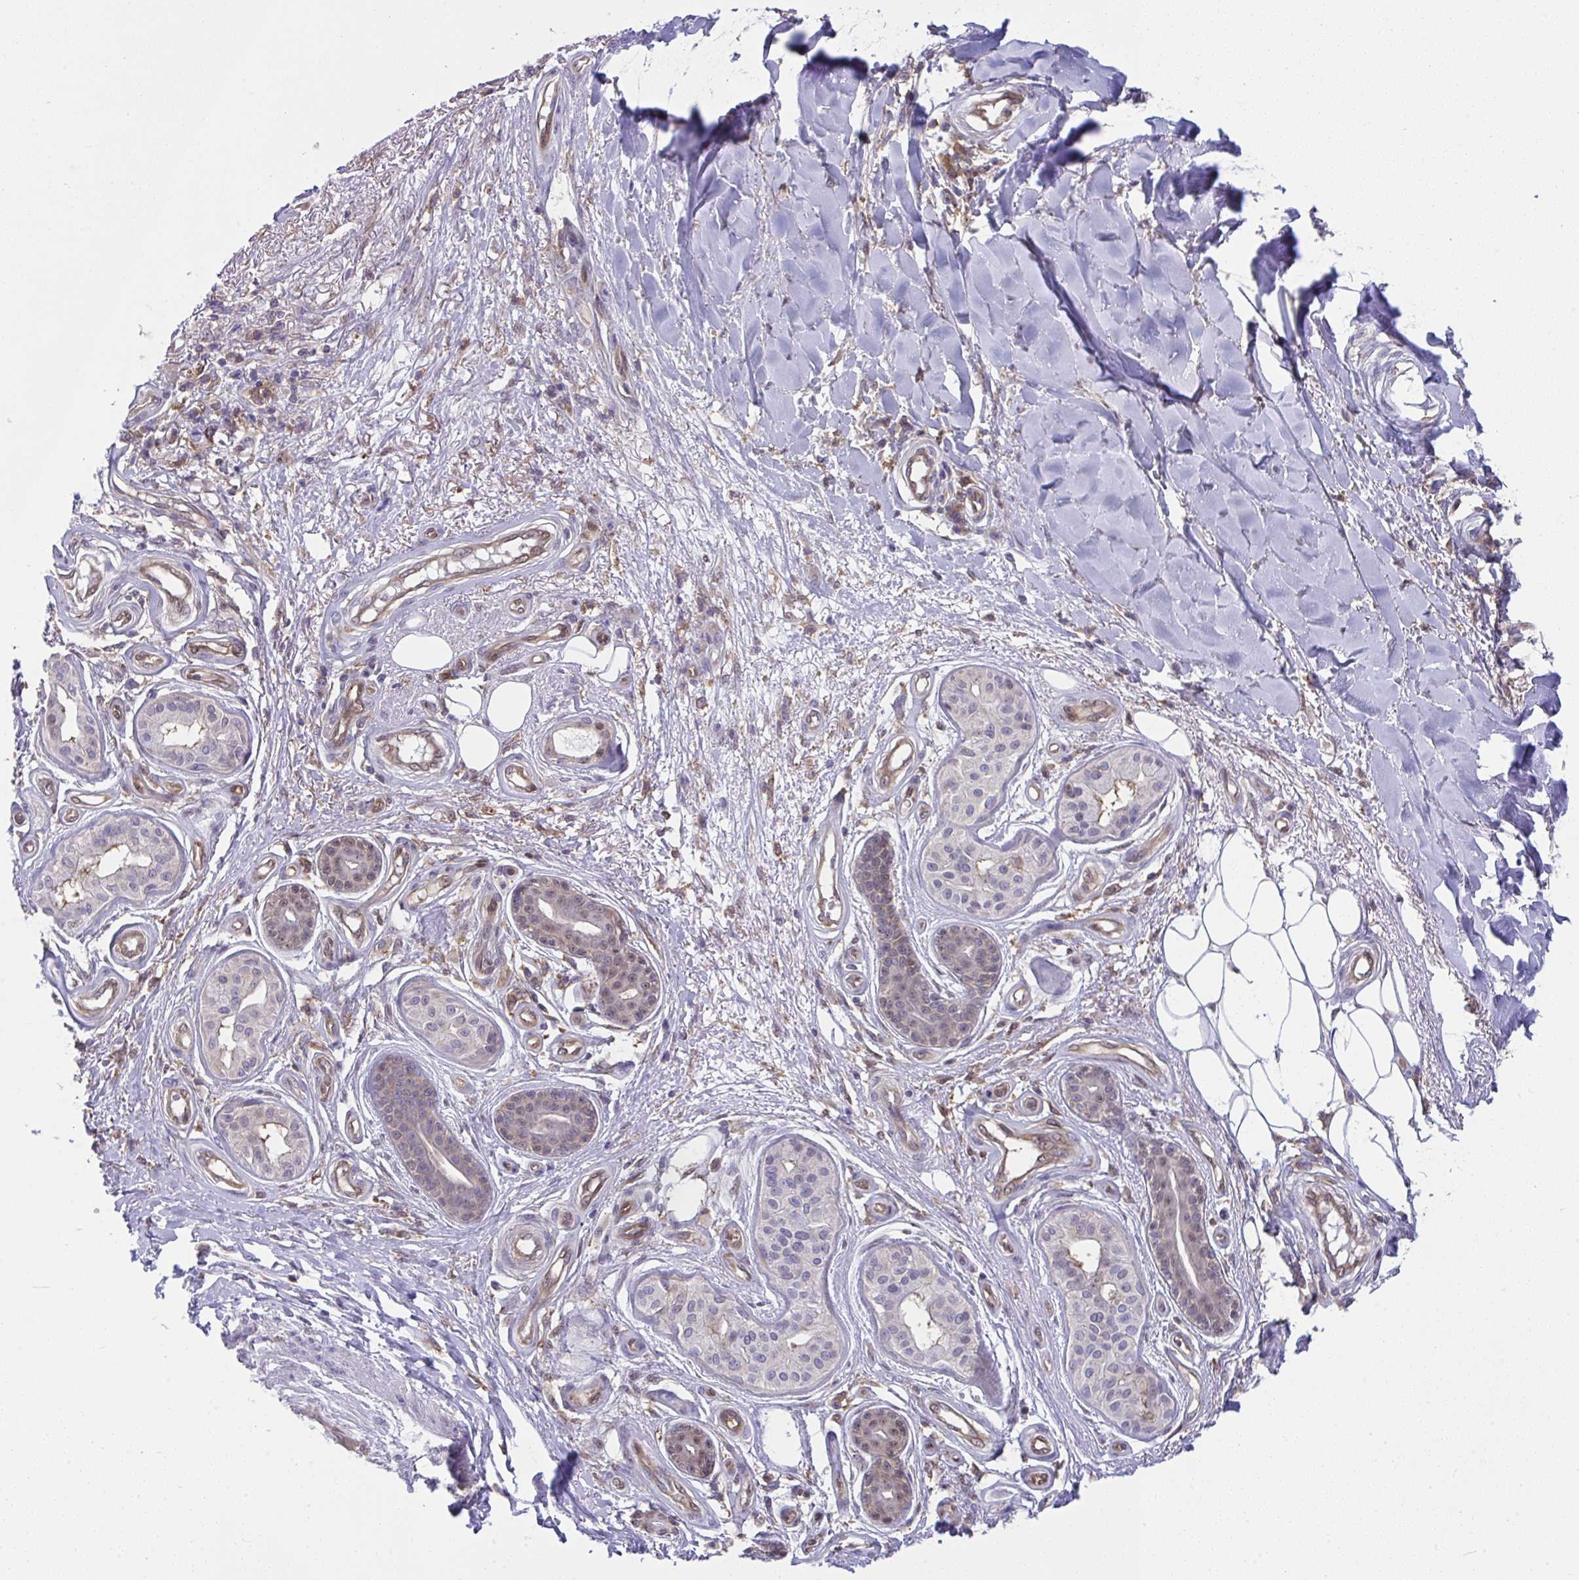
{"staining": {"intensity": "weak", "quantity": "<25%", "location": "cytoplasmic/membranous,nuclear"}, "tissue": "skin cancer", "cell_type": "Tumor cells", "image_type": "cancer", "snomed": [{"axis": "morphology", "description": "Squamous cell carcinoma, NOS"}, {"axis": "topography", "description": "Skin"}], "caption": "Immunohistochemistry (IHC) image of human skin squamous cell carcinoma stained for a protein (brown), which reveals no expression in tumor cells.", "gene": "ALDH16A1", "patient": {"sex": "male", "age": 70}}